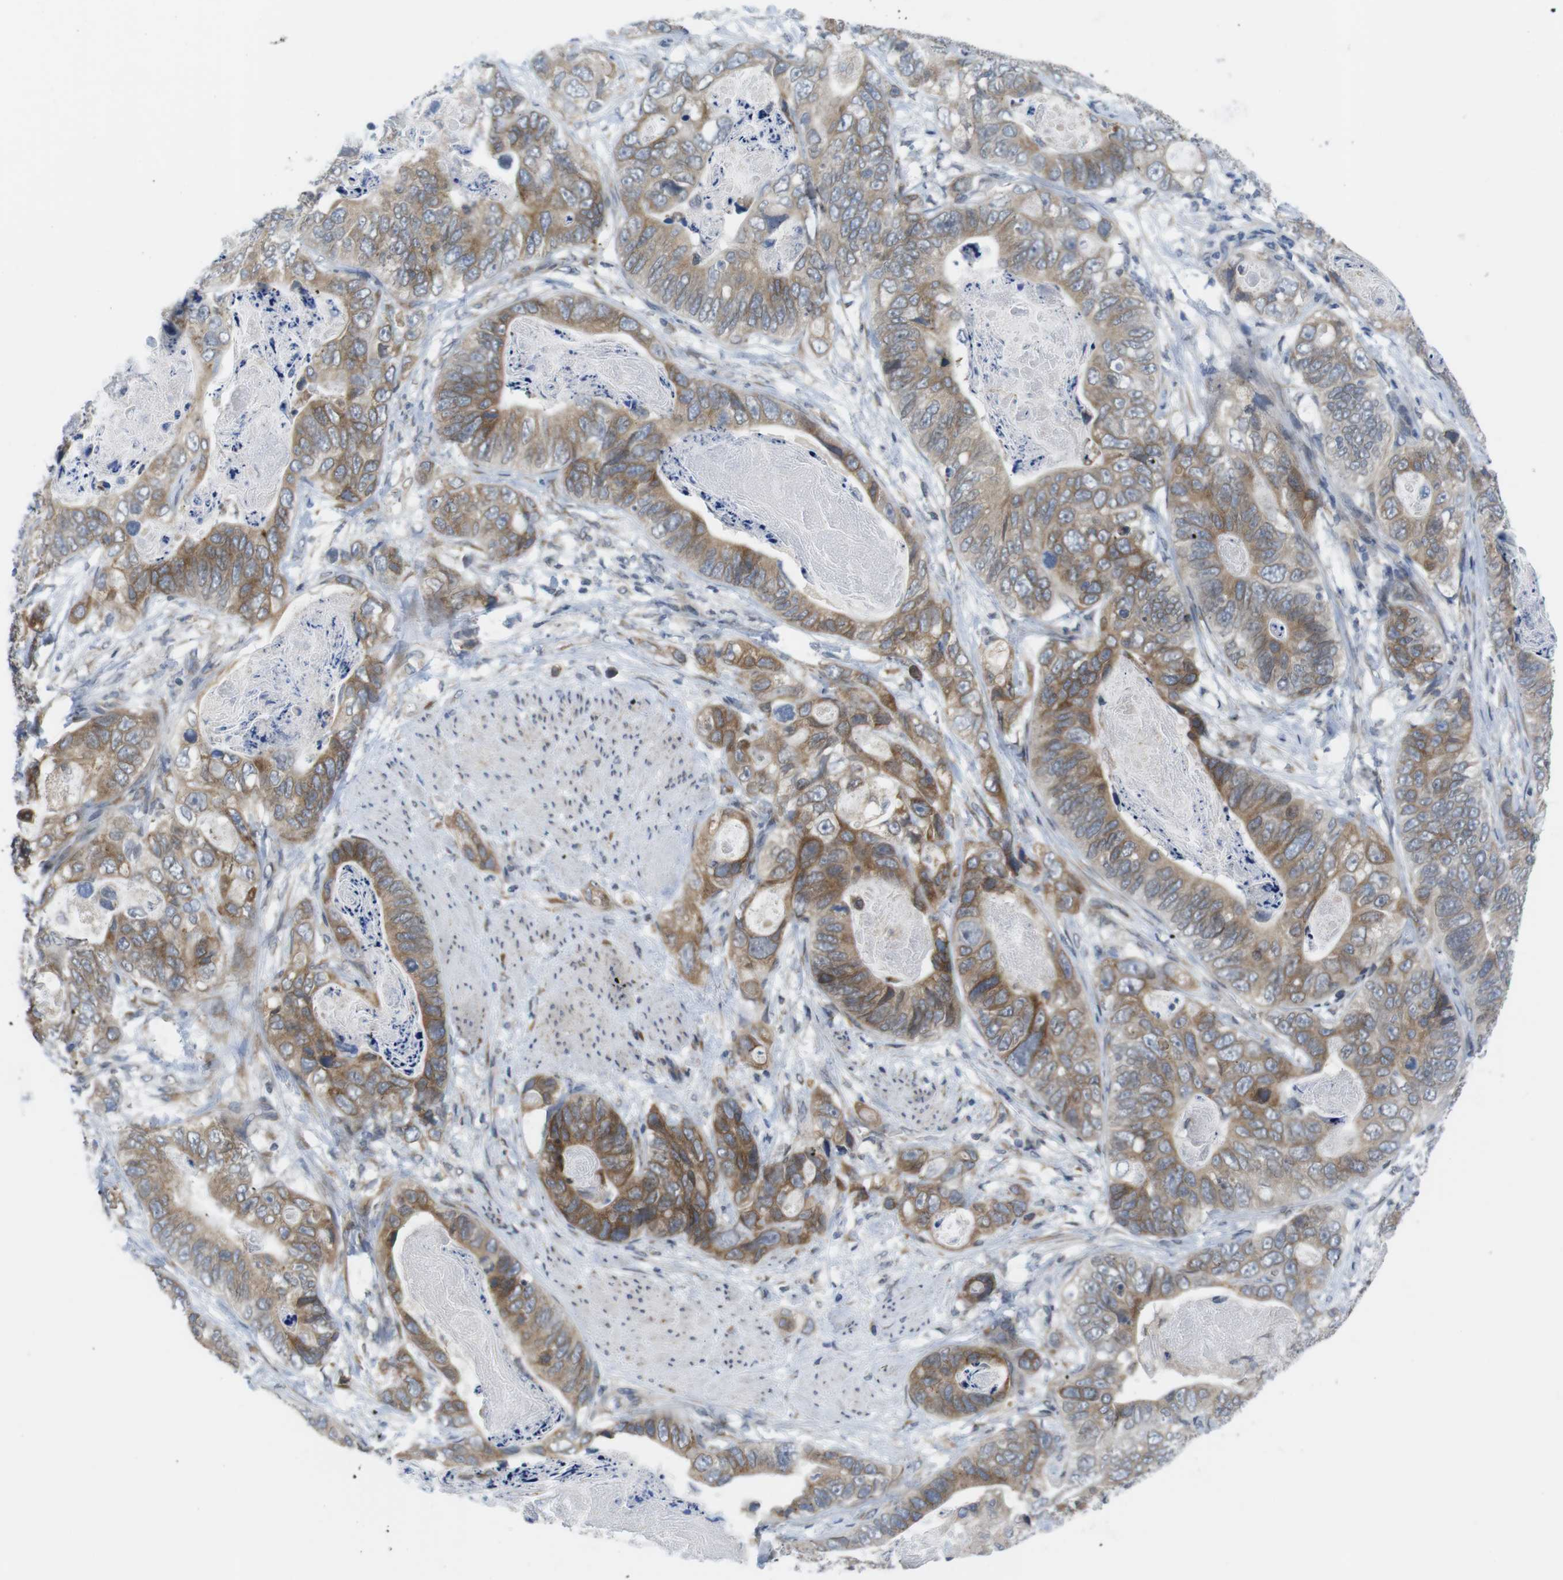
{"staining": {"intensity": "moderate", "quantity": "25%-75%", "location": "cytoplasmic/membranous"}, "tissue": "stomach cancer", "cell_type": "Tumor cells", "image_type": "cancer", "snomed": [{"axis": "morphology", "description": "Adenocarcinoma, NOS"}, {"axis": "topography", "description": "Stomach"}], "caption": "A histopathology image showing moderate cytoplasmic/membranous expression in about 25%-75% of tumor cells in stomach cancer (adenocarcinoma), as visualized by brown immunohistochemical staining.", "gene": "ERGIC3", "patient": {"sex": "female", "age": 89}}